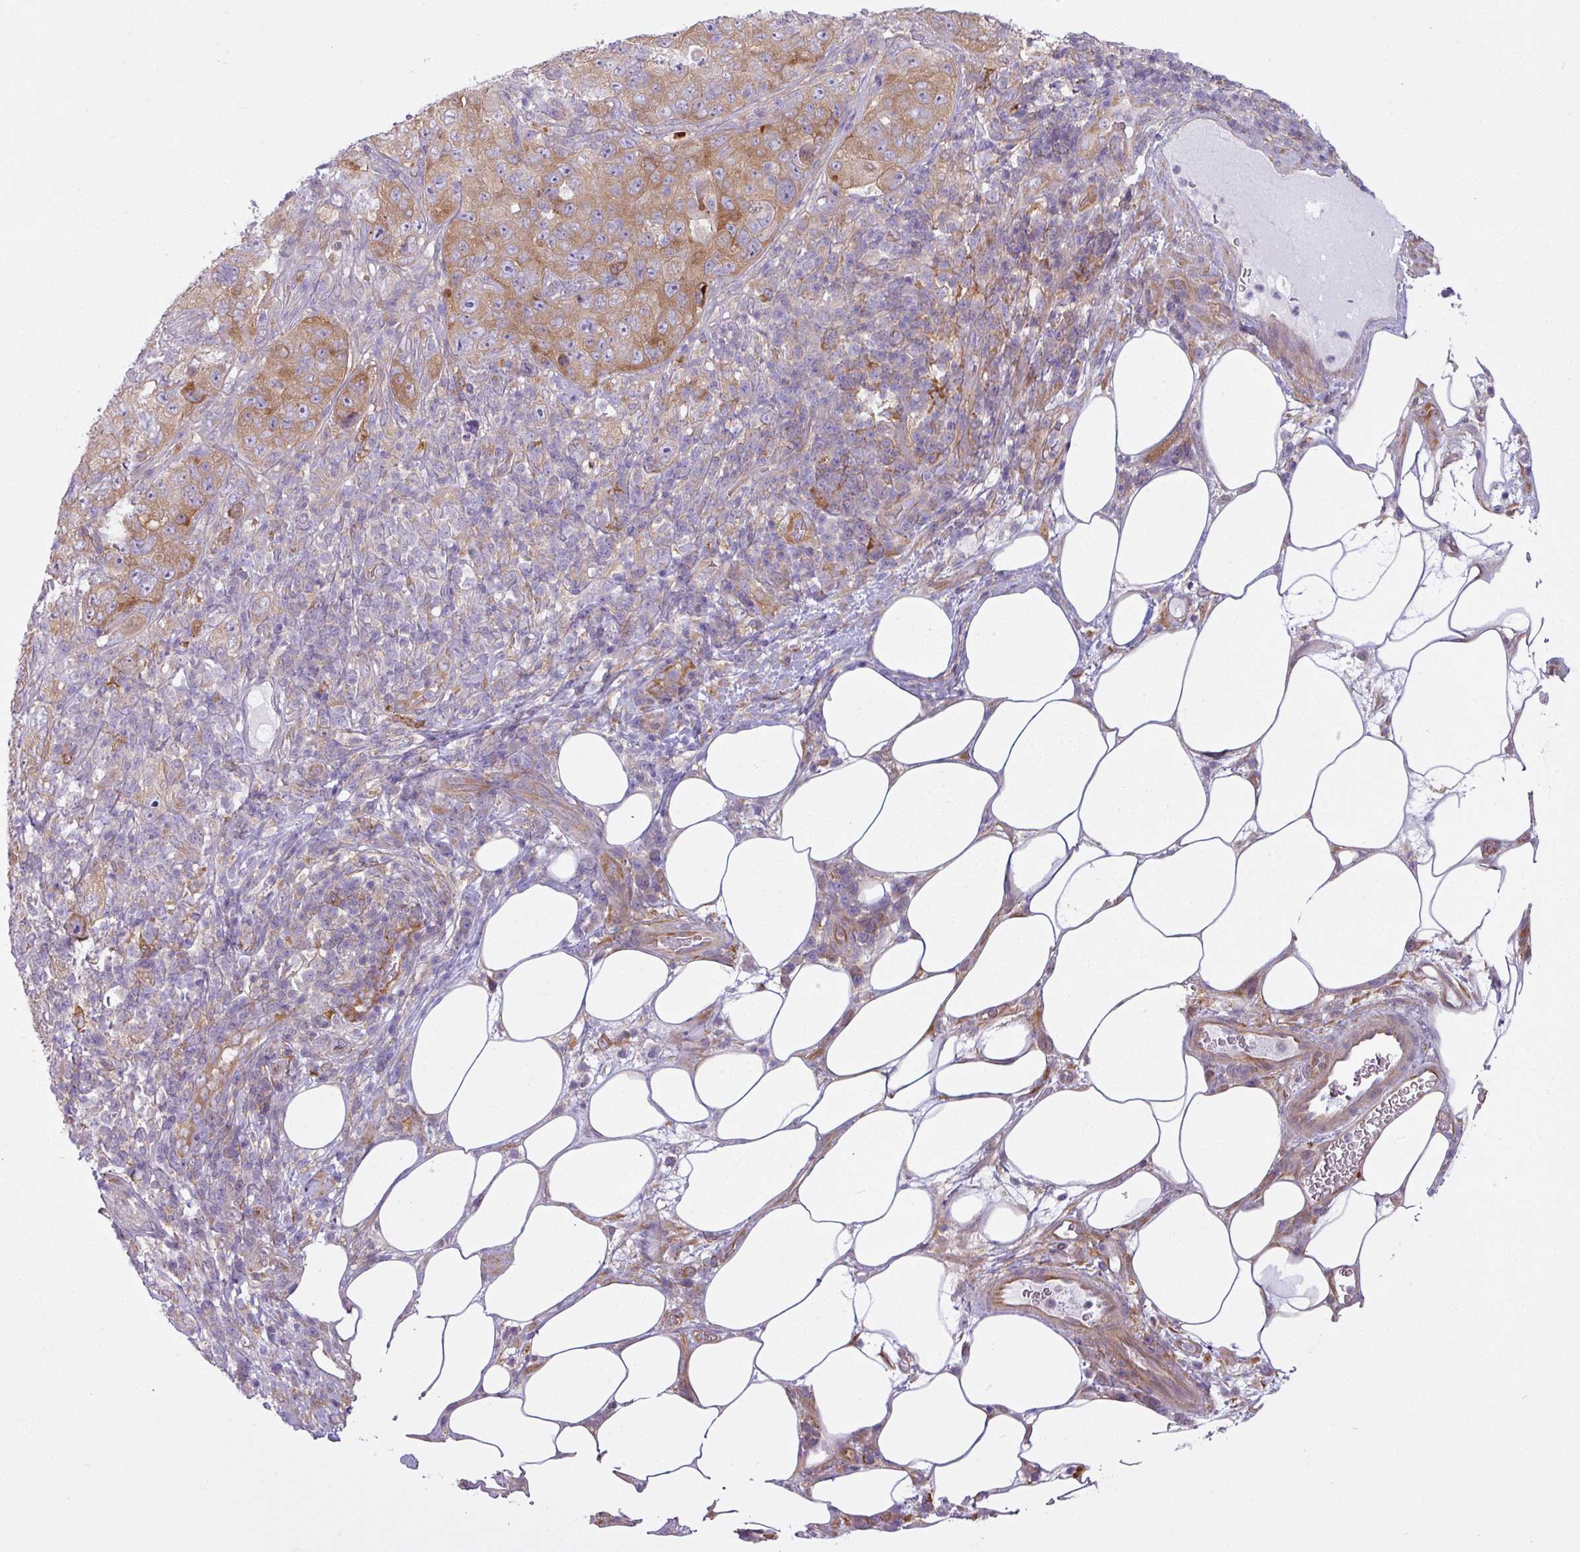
{"staining": {"intensity": "moderate", "quantity": ">75%", "location": "cytoplasmic/membranous"}, "tissue": "pancreatic cancer", "cell_type": "Tumor cells", "image_type": "cancer", "snomed": [{"axis": "morphology", "description": "Adenocarcinoma, NOS"}, {"axis": "topography", "description": "Pancreas"}], "caption": "DAB (3,3'-diaminobenzidine) immunohistochemical staining of human pancreatic adenocarcinoma exhibits moderate cytoplasmic/membranous protein positivity in approximately >75% of tumor cells. (Brightfield microscopy of DAB IHC at high magnification).", "gene": "CAMK2B", "patient": {"sex": "male", "age": 68}}